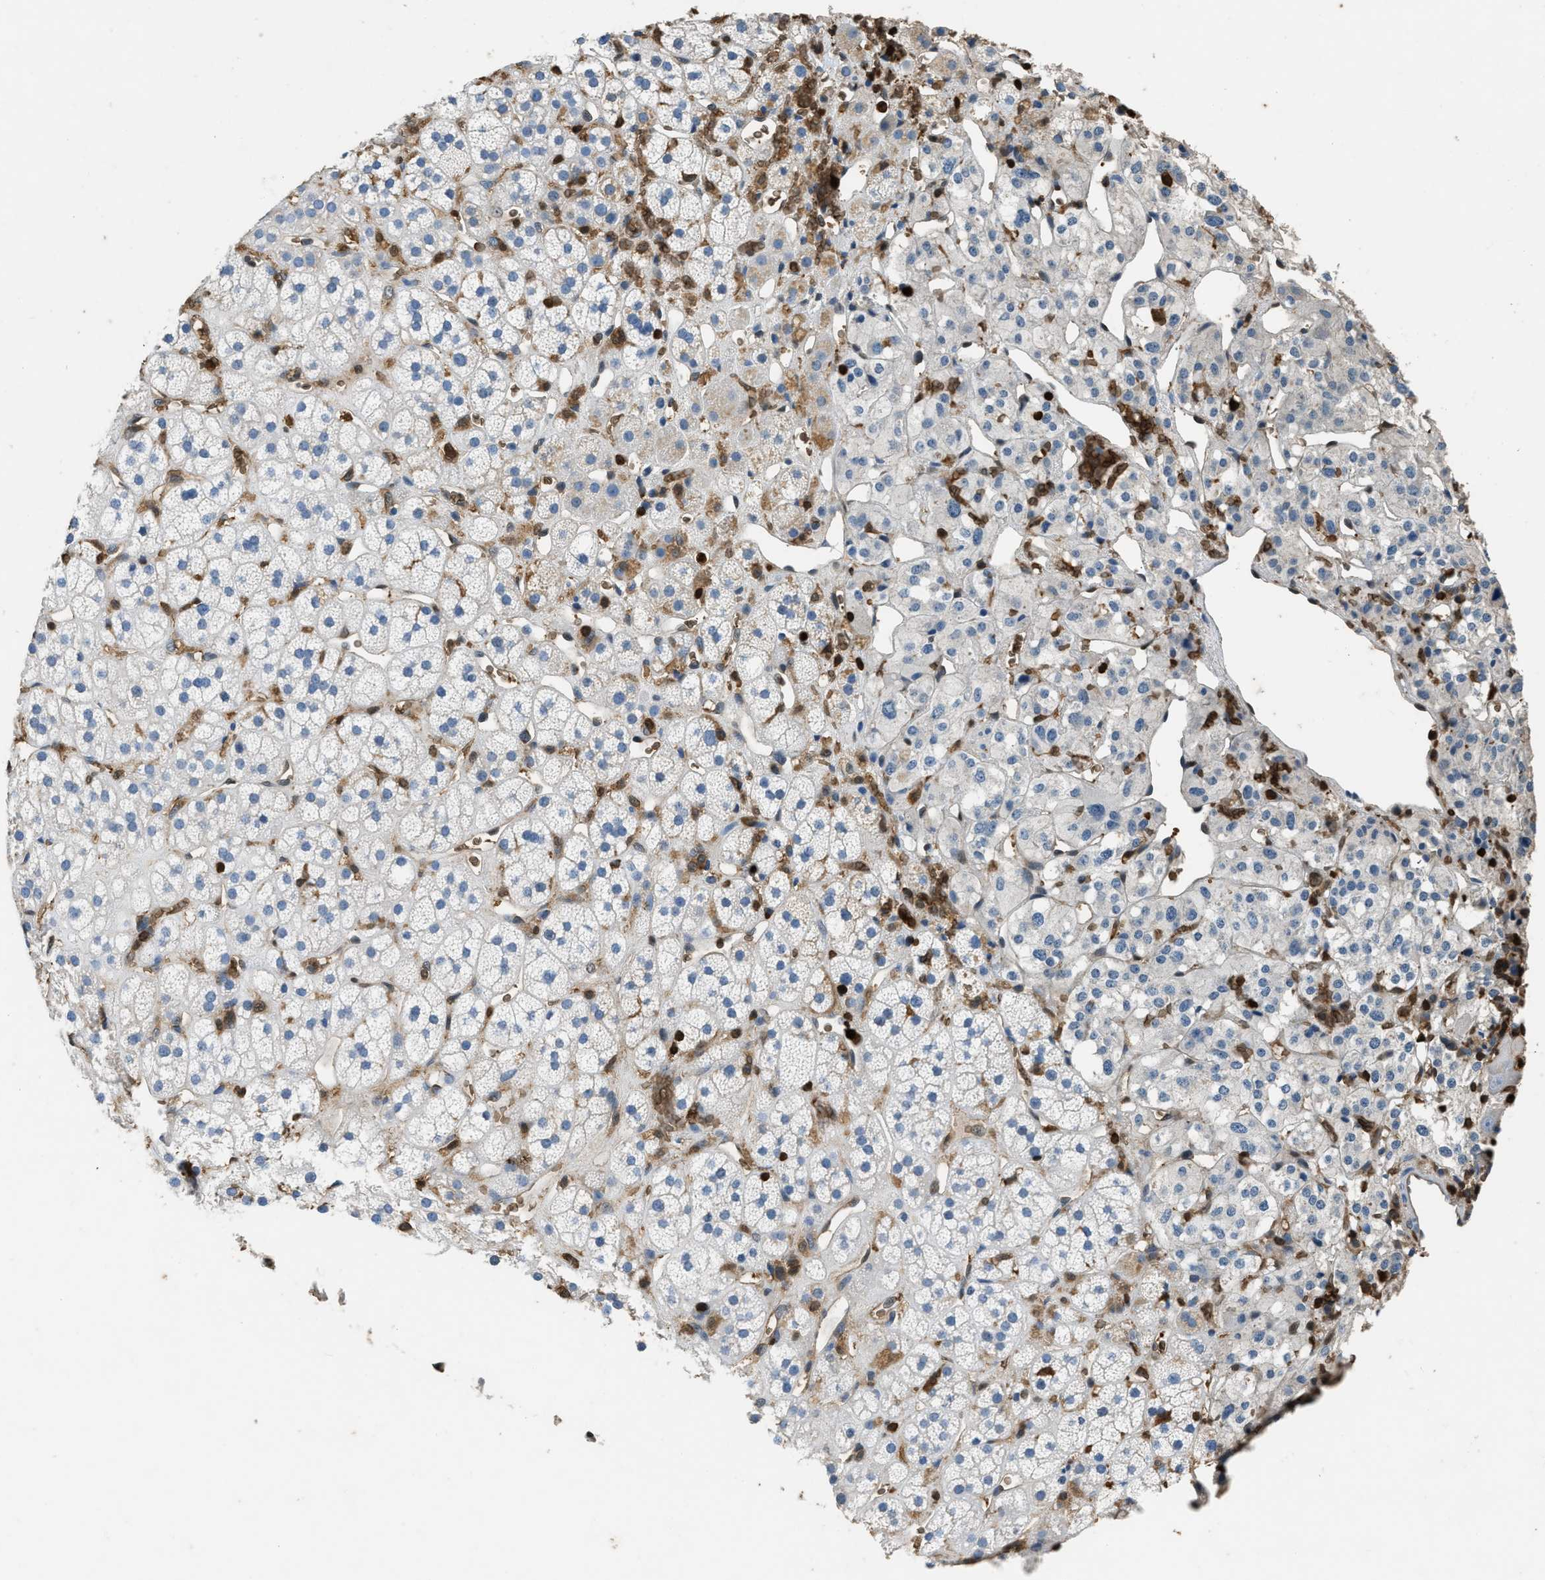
{"staining": {"intensity": "negative", "quantity": "none", "location": "none"}, "tissue": "adrenal gland", "cell_type": "Glandular cells", "image_type": "normal", "snomed": [{"axis": "morphology", "description": "Normal tissue, NOS"}, {"axis": "topography", "description": "Adrenal gland"}], "caption": "A histopathology image of adrenal gland stained for a protein exhibits no brown staining in glandular cells. (Brightfield microscopy of DAB (3,3'-diaminobenzidine) immunohistochemistry at high magnification).", "gene": "ARHGDIB", "patient": {"sex": "male", "age": 56}}